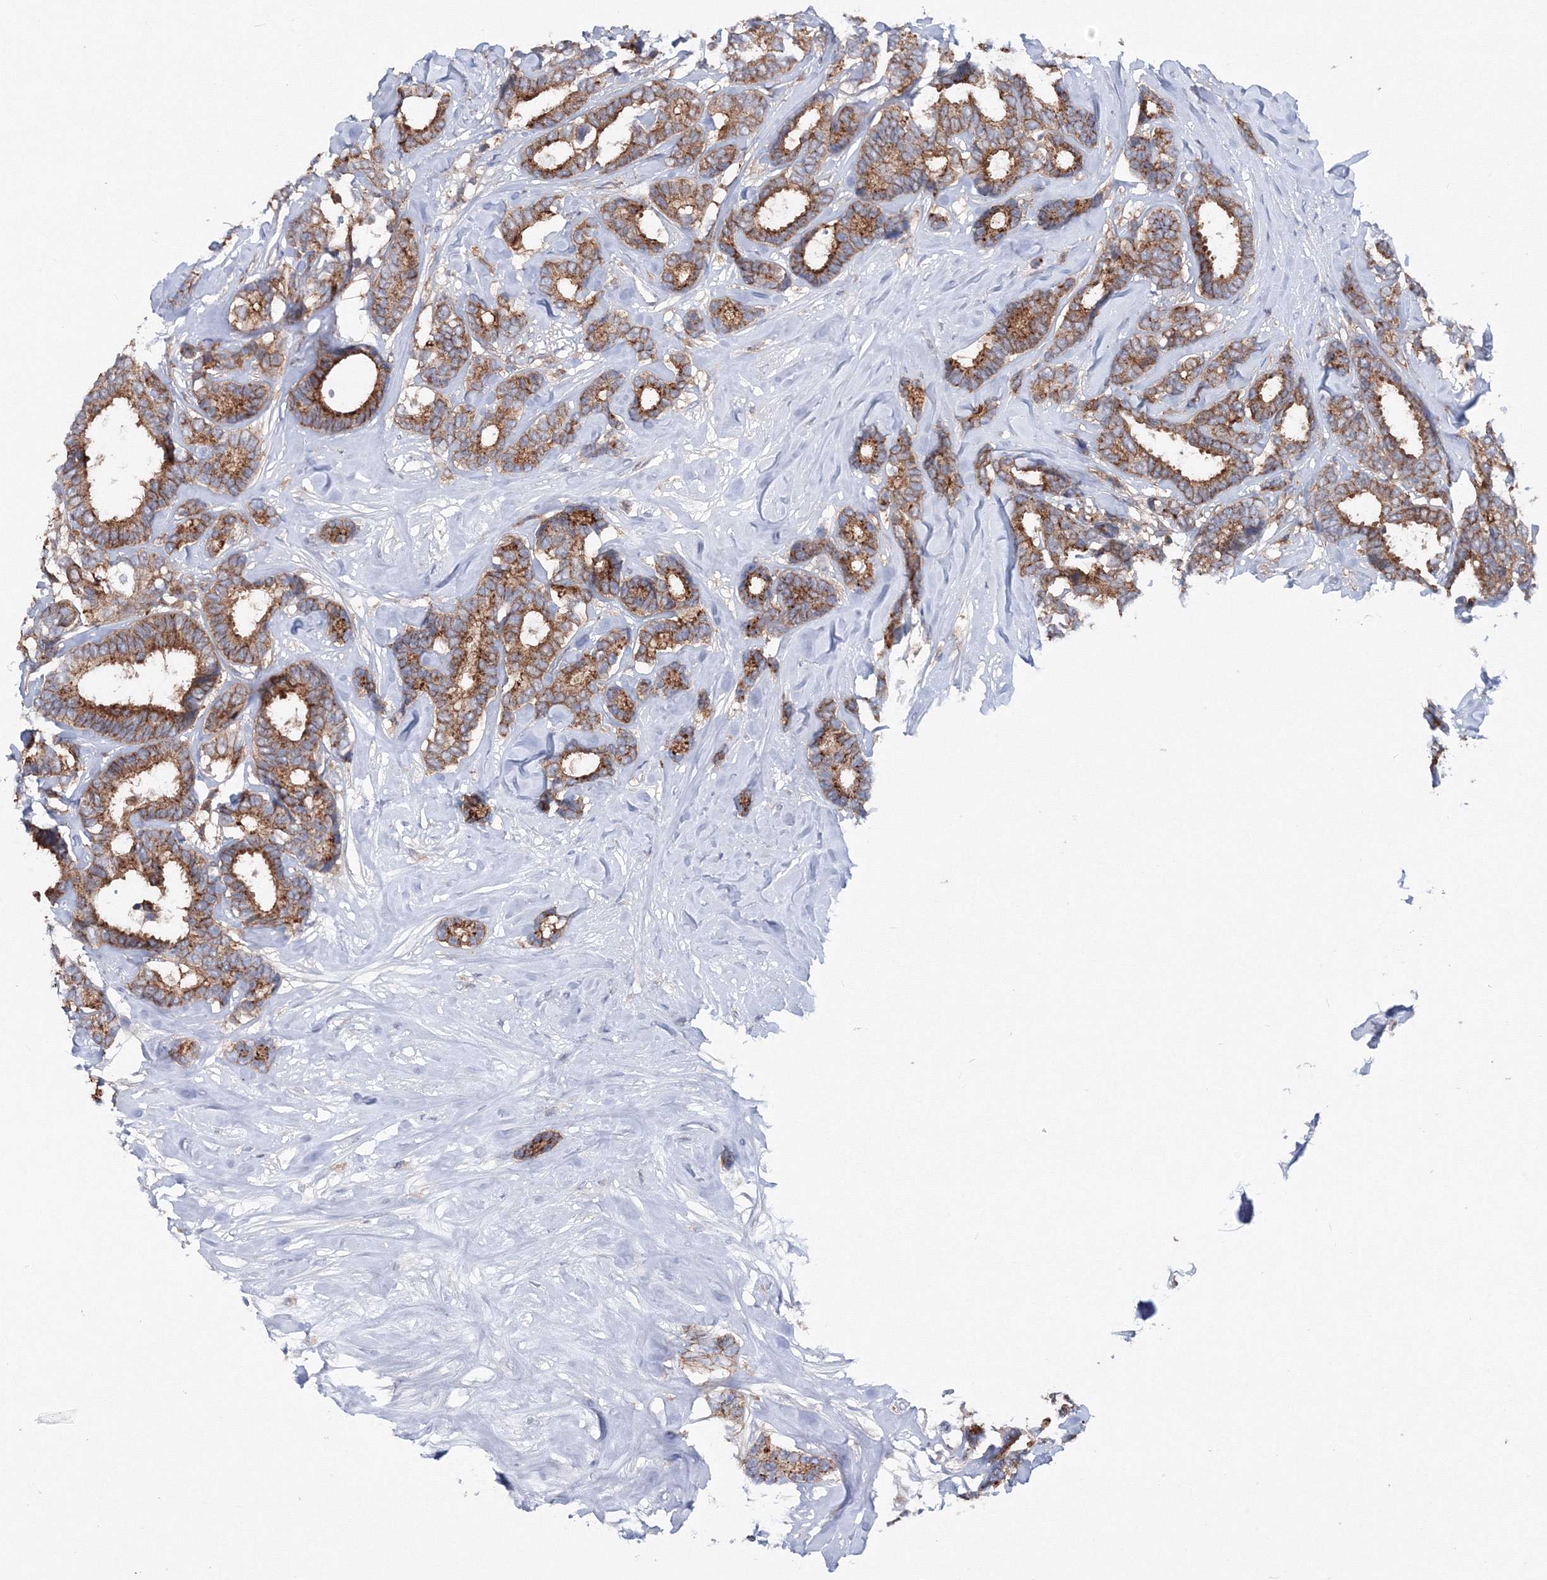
{"staining": {"intensity": "moderate", "quantity": ">75%", "location": "cytoplasmic/membranous"}, "tissue": "breast cancer", "cell_type": "Tumor cells", "image_type": "cancer", "snomed": [{"axis": "morphology", "description": "Duct carcinoma"}, {"axis": "topography", "description": "Breast"}], "caption": "Immunohistochemical staining of human breast cancer (intraductal carcinoma) demonstrates medium levels of moderate cytoplasmic/membranous expression in about >75% of tumor cells. (Stains: DAB (3,3'-diaminobenzidine) in brown, nuclei in blue, Microscopy: brightfield microscopy at high magnification).", "gene": "GGA2", "patient": {"sex": "female", "age": 87}}